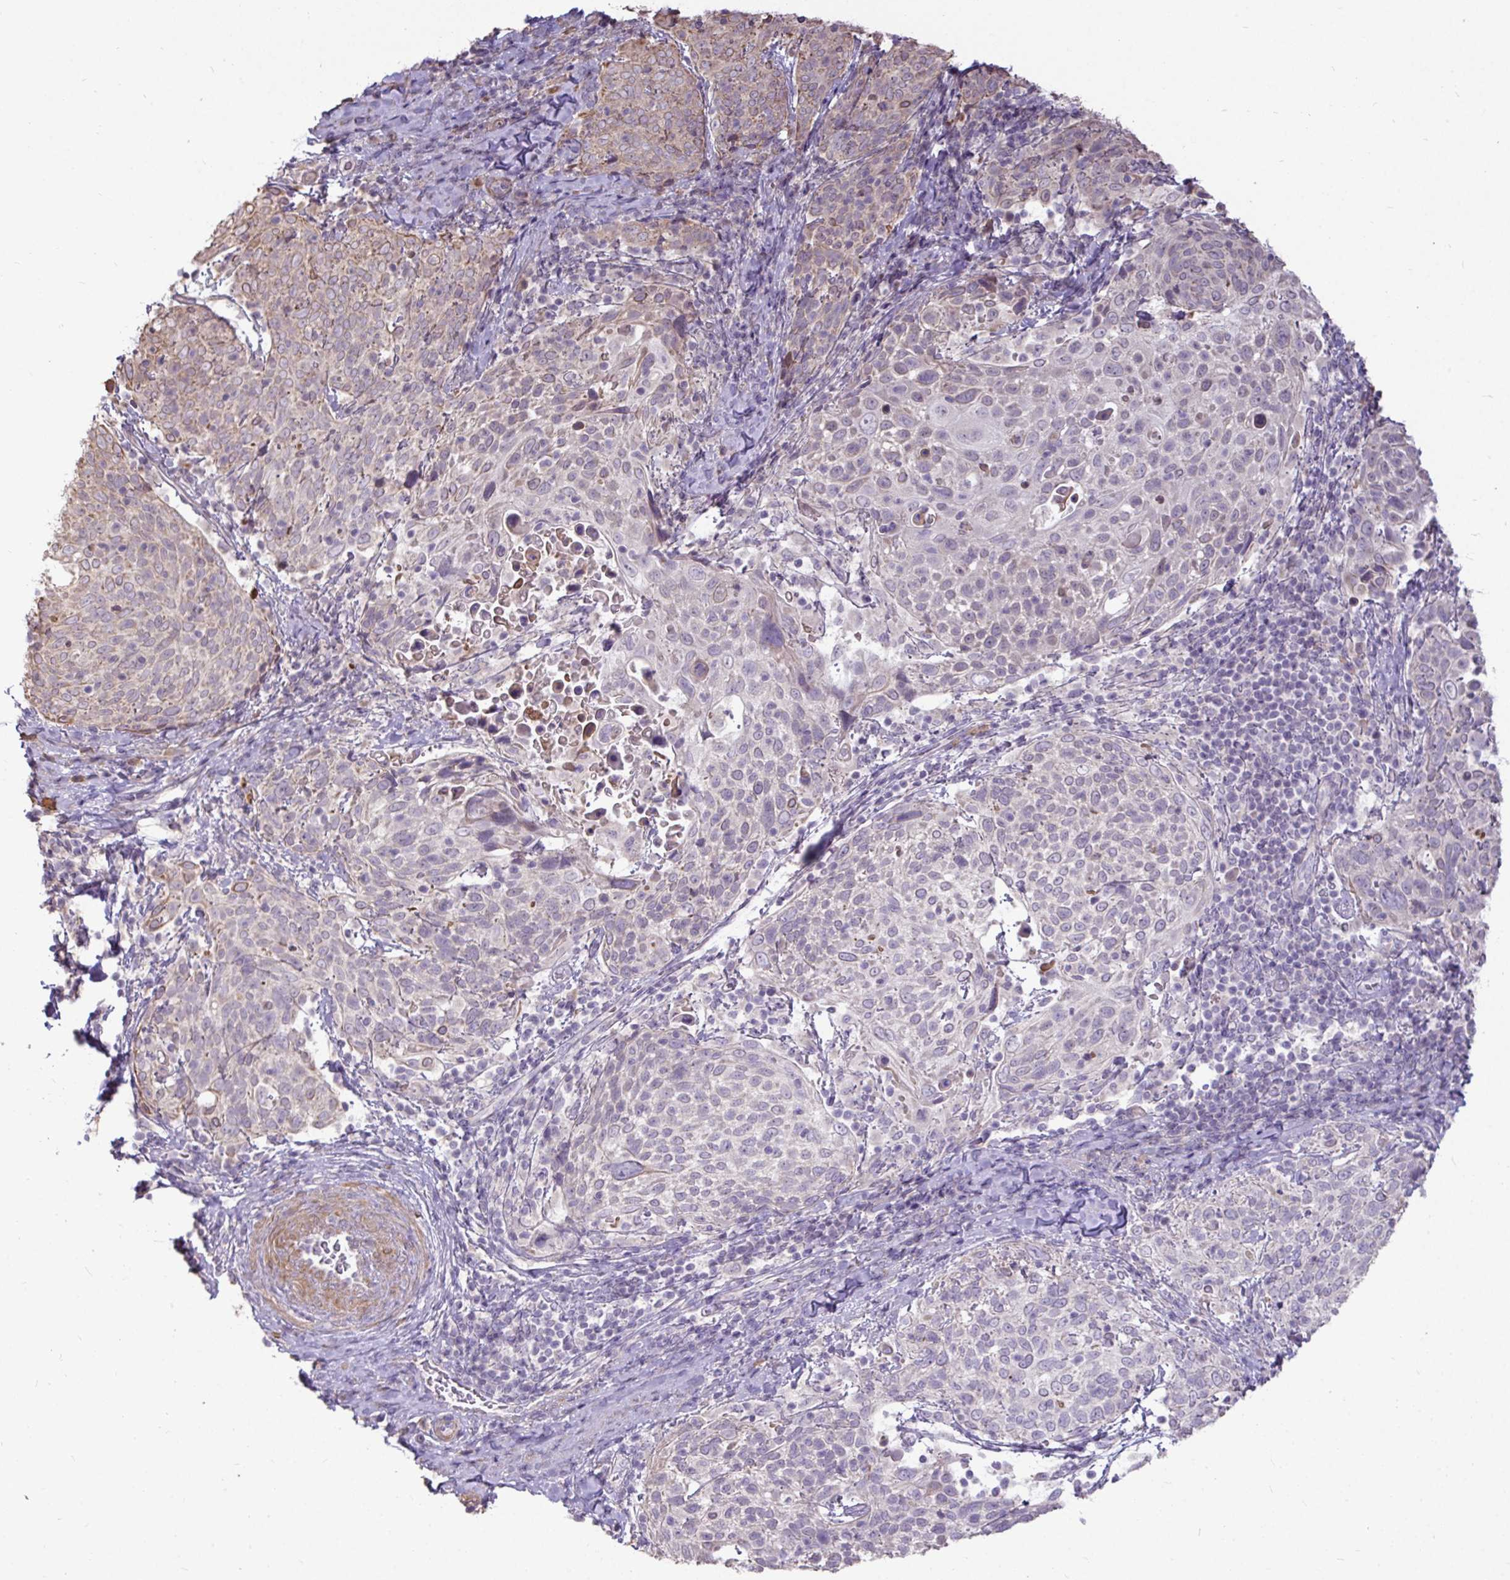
{"staining": {"intensity": "weak", "quantity": "<25%", "location": "cytoplasmic/membranous"}, "tissue": "cervical cancer", "cell_type": "Tumor cells", "image_type": "cancer", "snomed": [{"axis": "morphology", "description": "Squamous cell carcinoma, NOS"}, {"axis": "topography", "description": "Cervix"}], "caption": "This is an immunohistochemistry (IHC) photomicrograph of cervical cancer. There is no expression in tumor cells.", "gene": "STRIP1", "patient": {"sex": "female", "age": 61}}